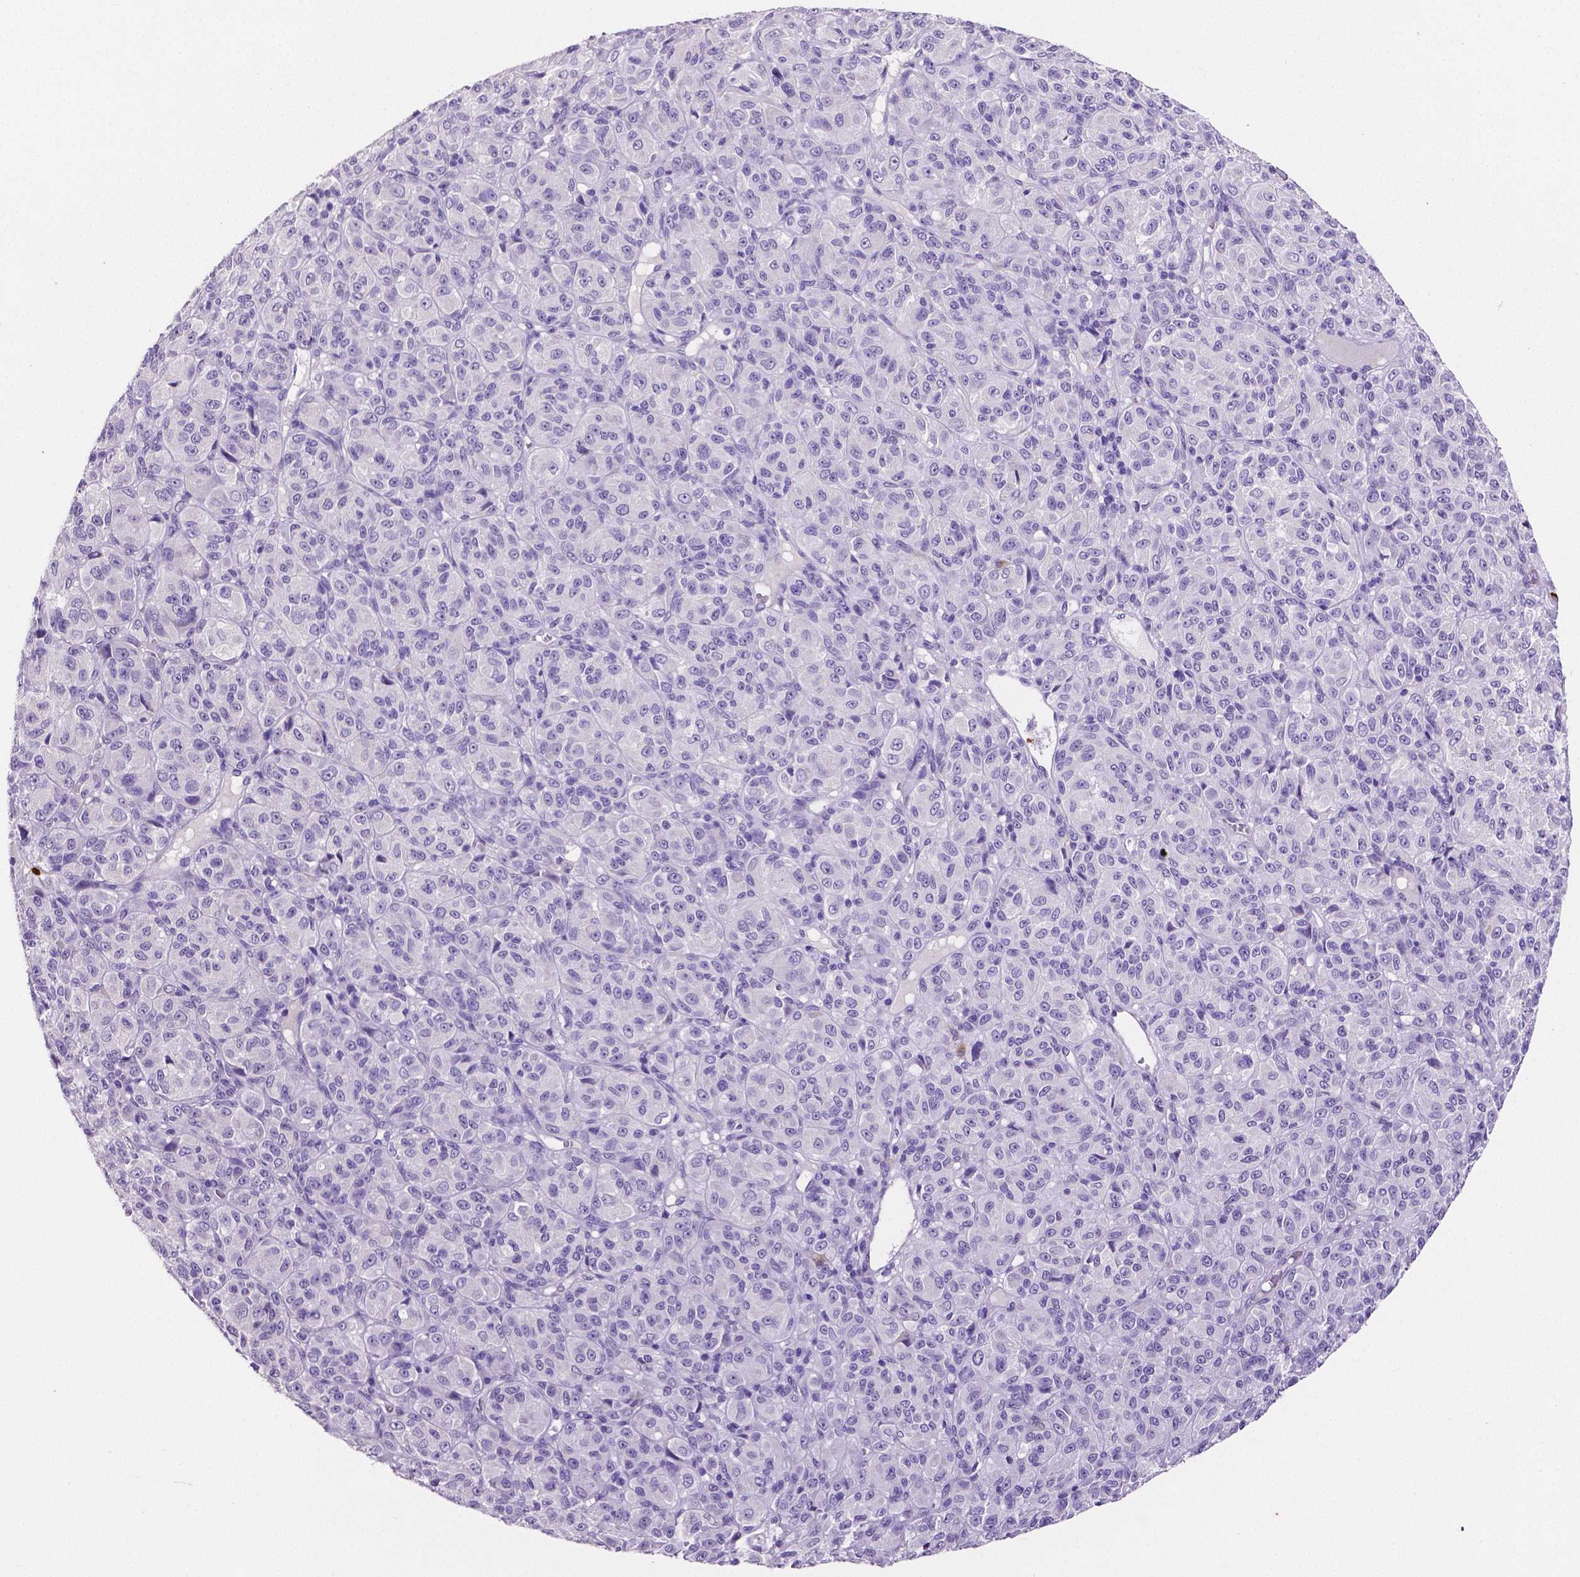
{"staining": {"intensity": "negative", "quantity": "none", "location": "none"}, "tissue": "melanoma", "cell_type": "Tumor cells", "image_type": "cancer", "snomed": [{"axis": "morphology", "description": "Malignant melanoma, Metastatic site"}, {"axis": "topography", "description": "Brain"}], "caption": "A high-resolution micrograph shows IHC staining of malignant melanoma (metastatic site), which exhibits no significant expression in tumor cells.", "gene": "MMP9", "patient": {"sex": "female", "age": 56}}